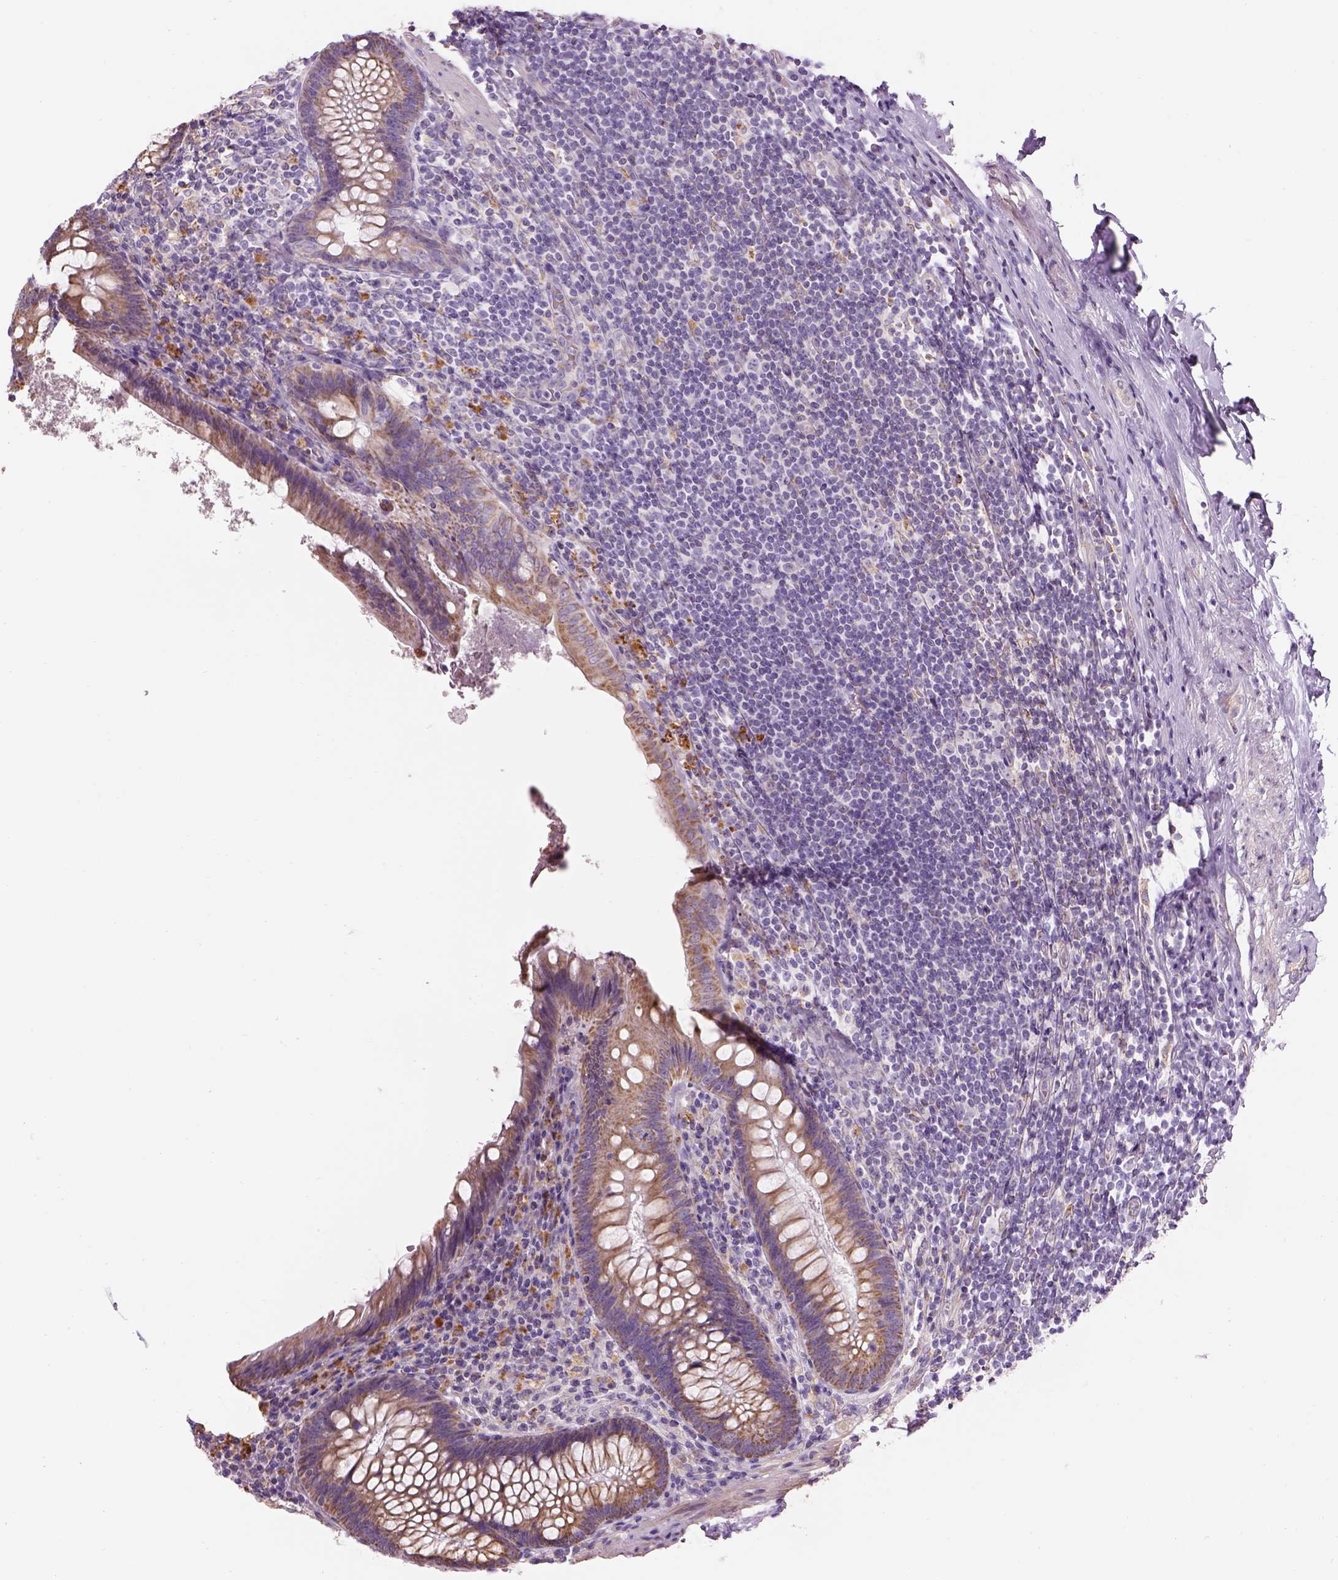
{"staining": {"intensity": "moderate", "quantity": "25%-75%", "location": "cytoplasmic/membranous"}, "tissue": "appendix", "cell_type": "Glandular cells", "image_type": "normal", "snomed": [{"axis": "morphology", "description": "Normal tissue, NOS"}, {"axis": "topography", "description": "Appendix"}], "caption": "IHC micrograph of unremarkable appendix stained for a protein (brown), which reveals medium levels of moderate cytoplasmic/membranous expression in about 25%-75% of glandular cells.", "gene": "IFT52", "patient": {"sex": "male", "age": 47}}